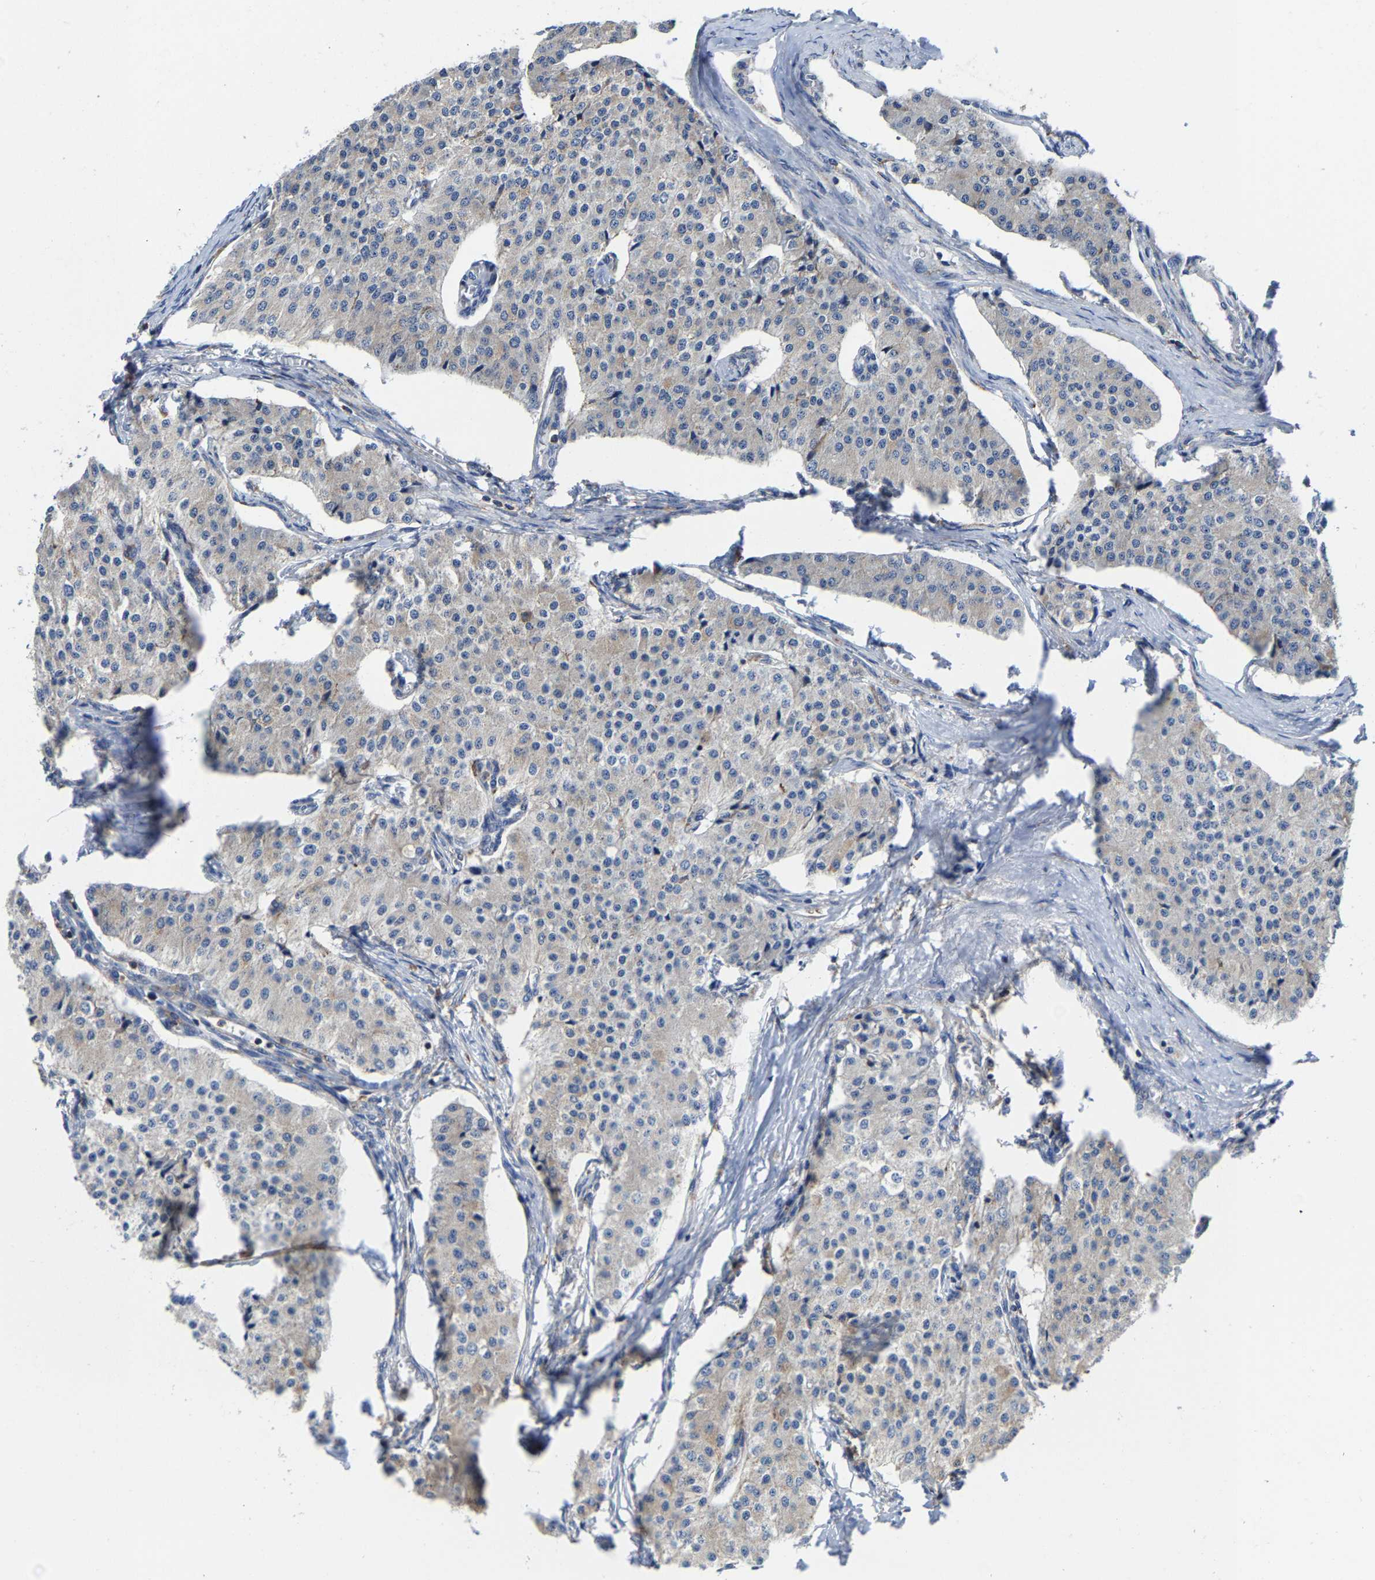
{"staining": {"intensity": "weak", "quantity": "<25%", "location": "cytoplasmic/membranous"}, "tissue": "carcinoid", "cell_type": "Tumor cells", "image_type": "cancer", "snomed": [{"axis": "morphology", "description": "Carcinoid, malignant, NOS"}, {"axis": "topography", "description": "Colon"}], "caption": "High magnification brightfield microscopy of malignant carcinoid stained with DAB (brown) and counterstained with hematoxylin (blue): tumor cells show no significant staining.", "gene": "PFKFB3", "patient": {"sex": "female", "age": 52}}